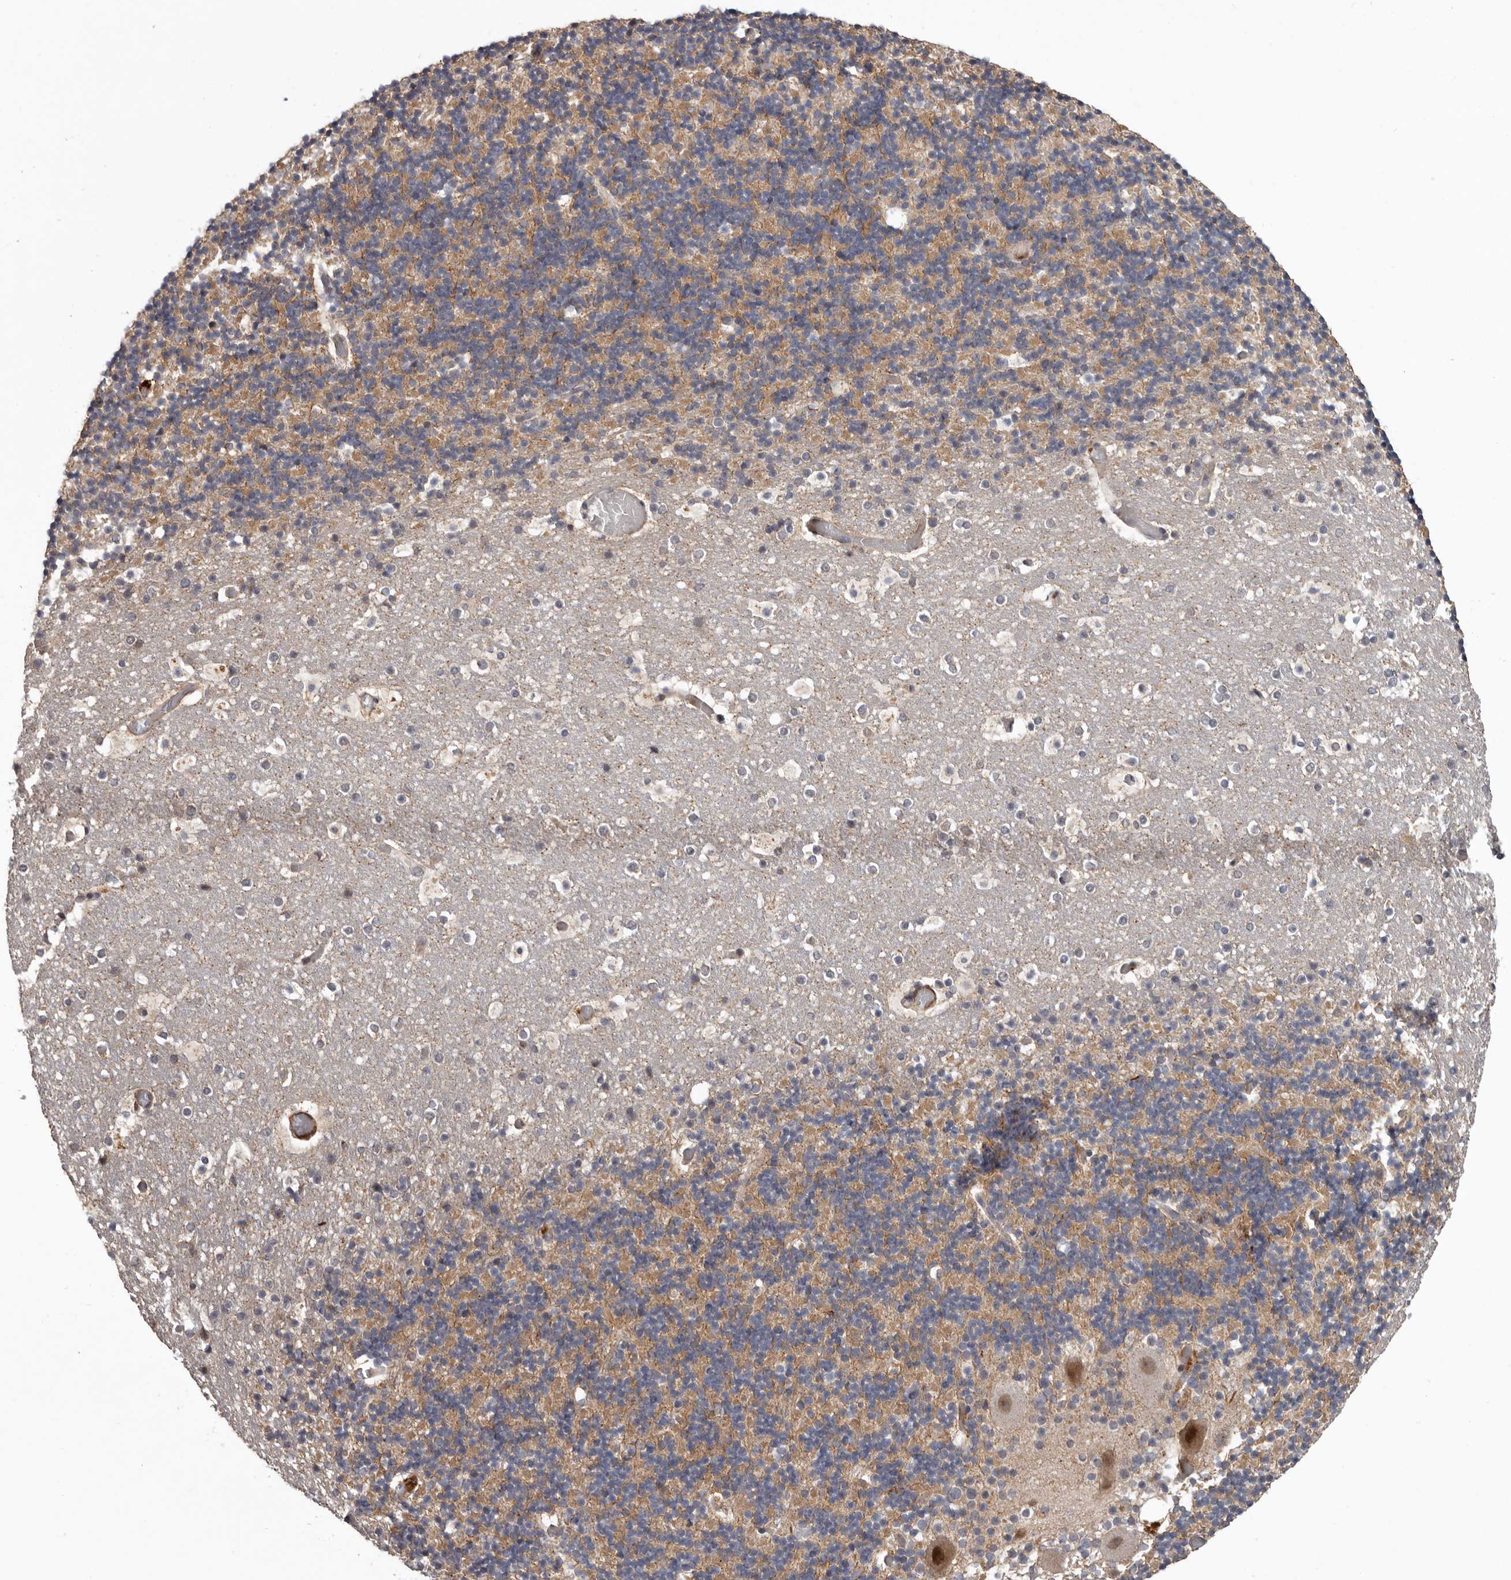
{"staining": {"intensity": "negative", "quantity": "none", "location": "none"}, "tissue": "cerebellum", "cell_type": "Cells in granular layer", "image_type": "normal", "snomed": [{"axis": "morphology", "description": "Normal tissue, NOS"}, {"axis": "topography", "description": "Cerebellum"}], "caption": "Human cerebellum stained for a protein using immunohistochemistry (IHC) exhibits no positivity in cells in granular layer.", "gene": "FGFR4", "patient": {"sex": "male", "age": 57}}